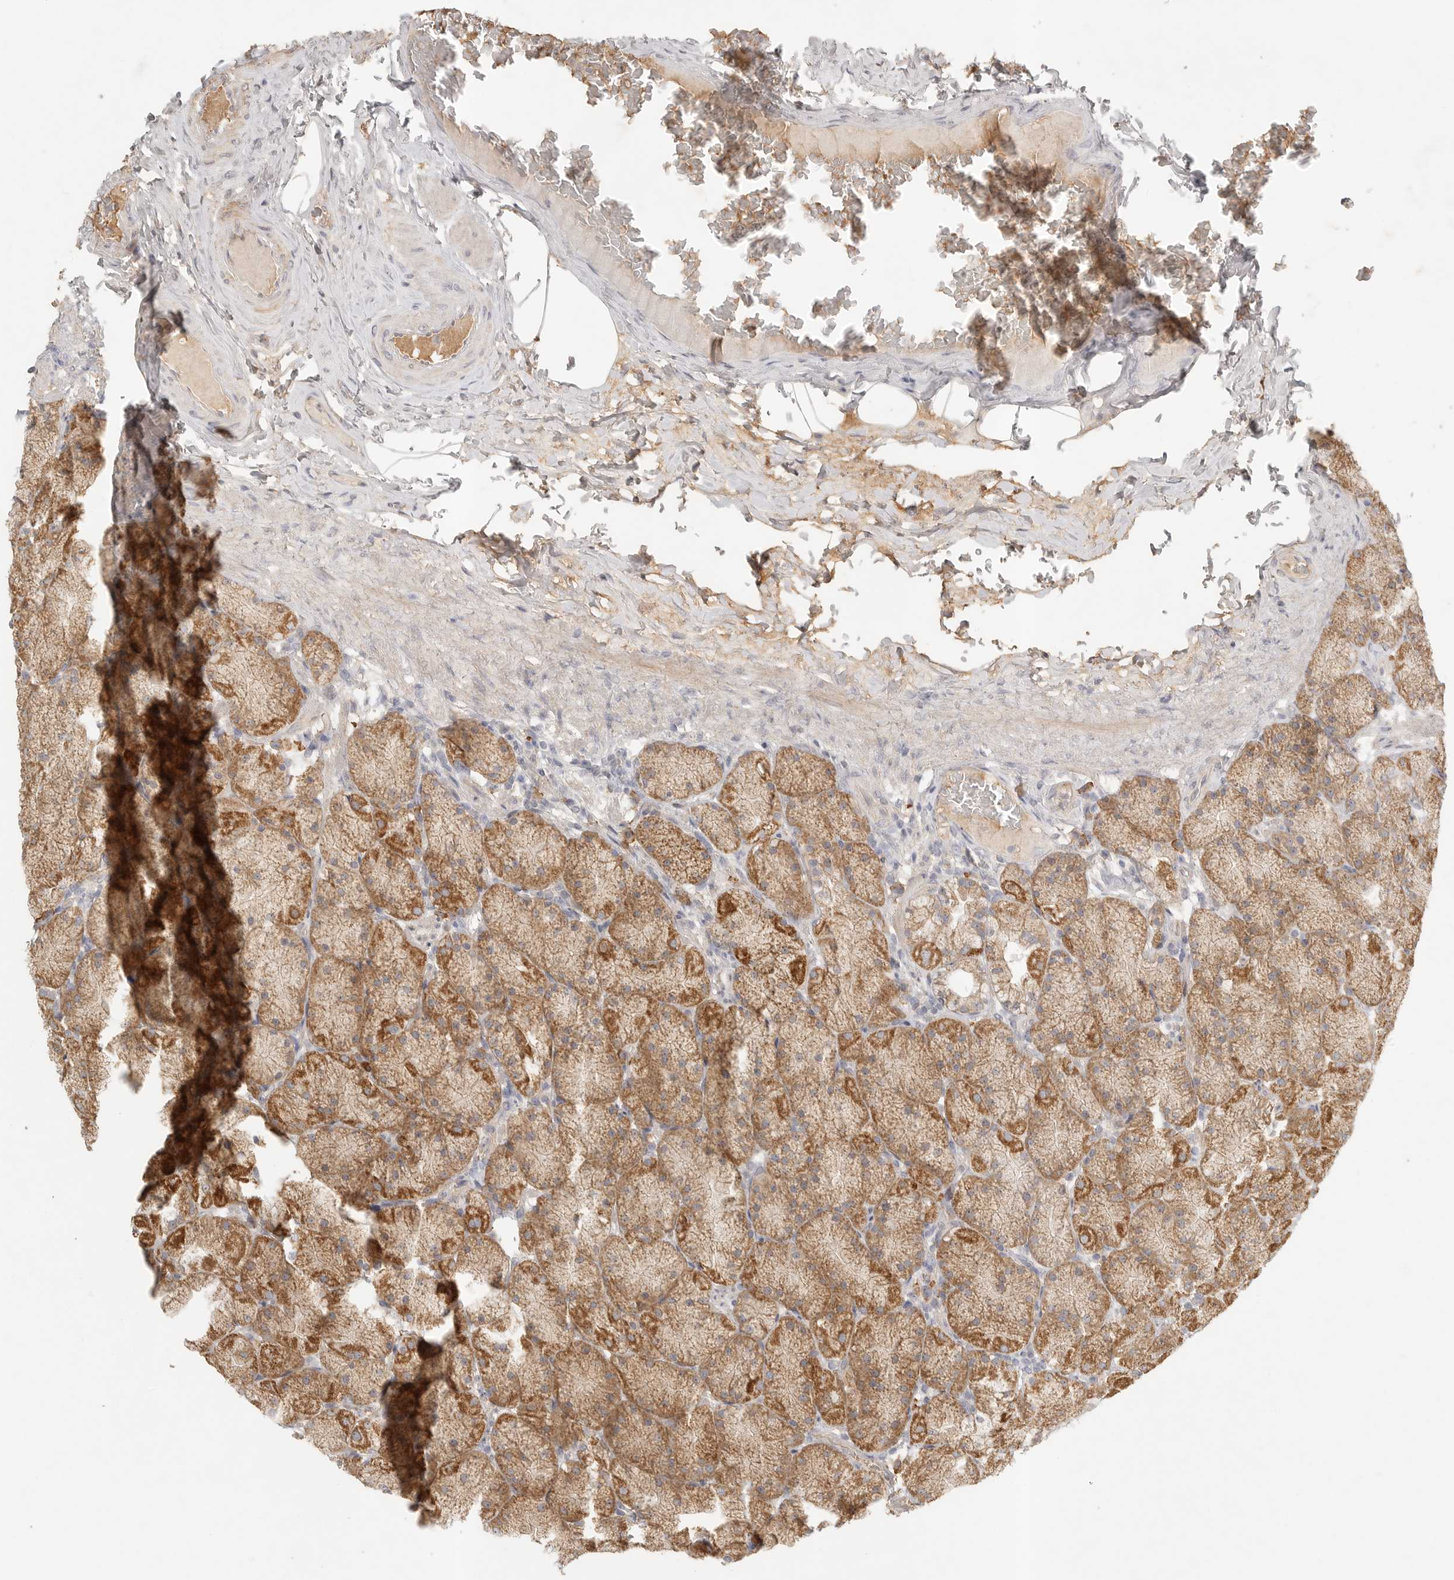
{"staining": {"intensity": "moderate", "quantity": ">75%", "location": "cytoplasmic/membranous"}, "tissue": "stomach", "cell_type": "Glandular cells", "image_type": "normal", "snomed": [{"axis": "morphology", "description": "Normal tissue, NOS"}, {"axis": "topography", "description": "Stomach, upper"}], "caption": "Protein staining of unremarkable stomach displays moderate cytoplasmic/membranous expression in approximately >75% of glandular cells.", "gene": "SLC25A36", "patient": {"sex": "female", "age": 56}}